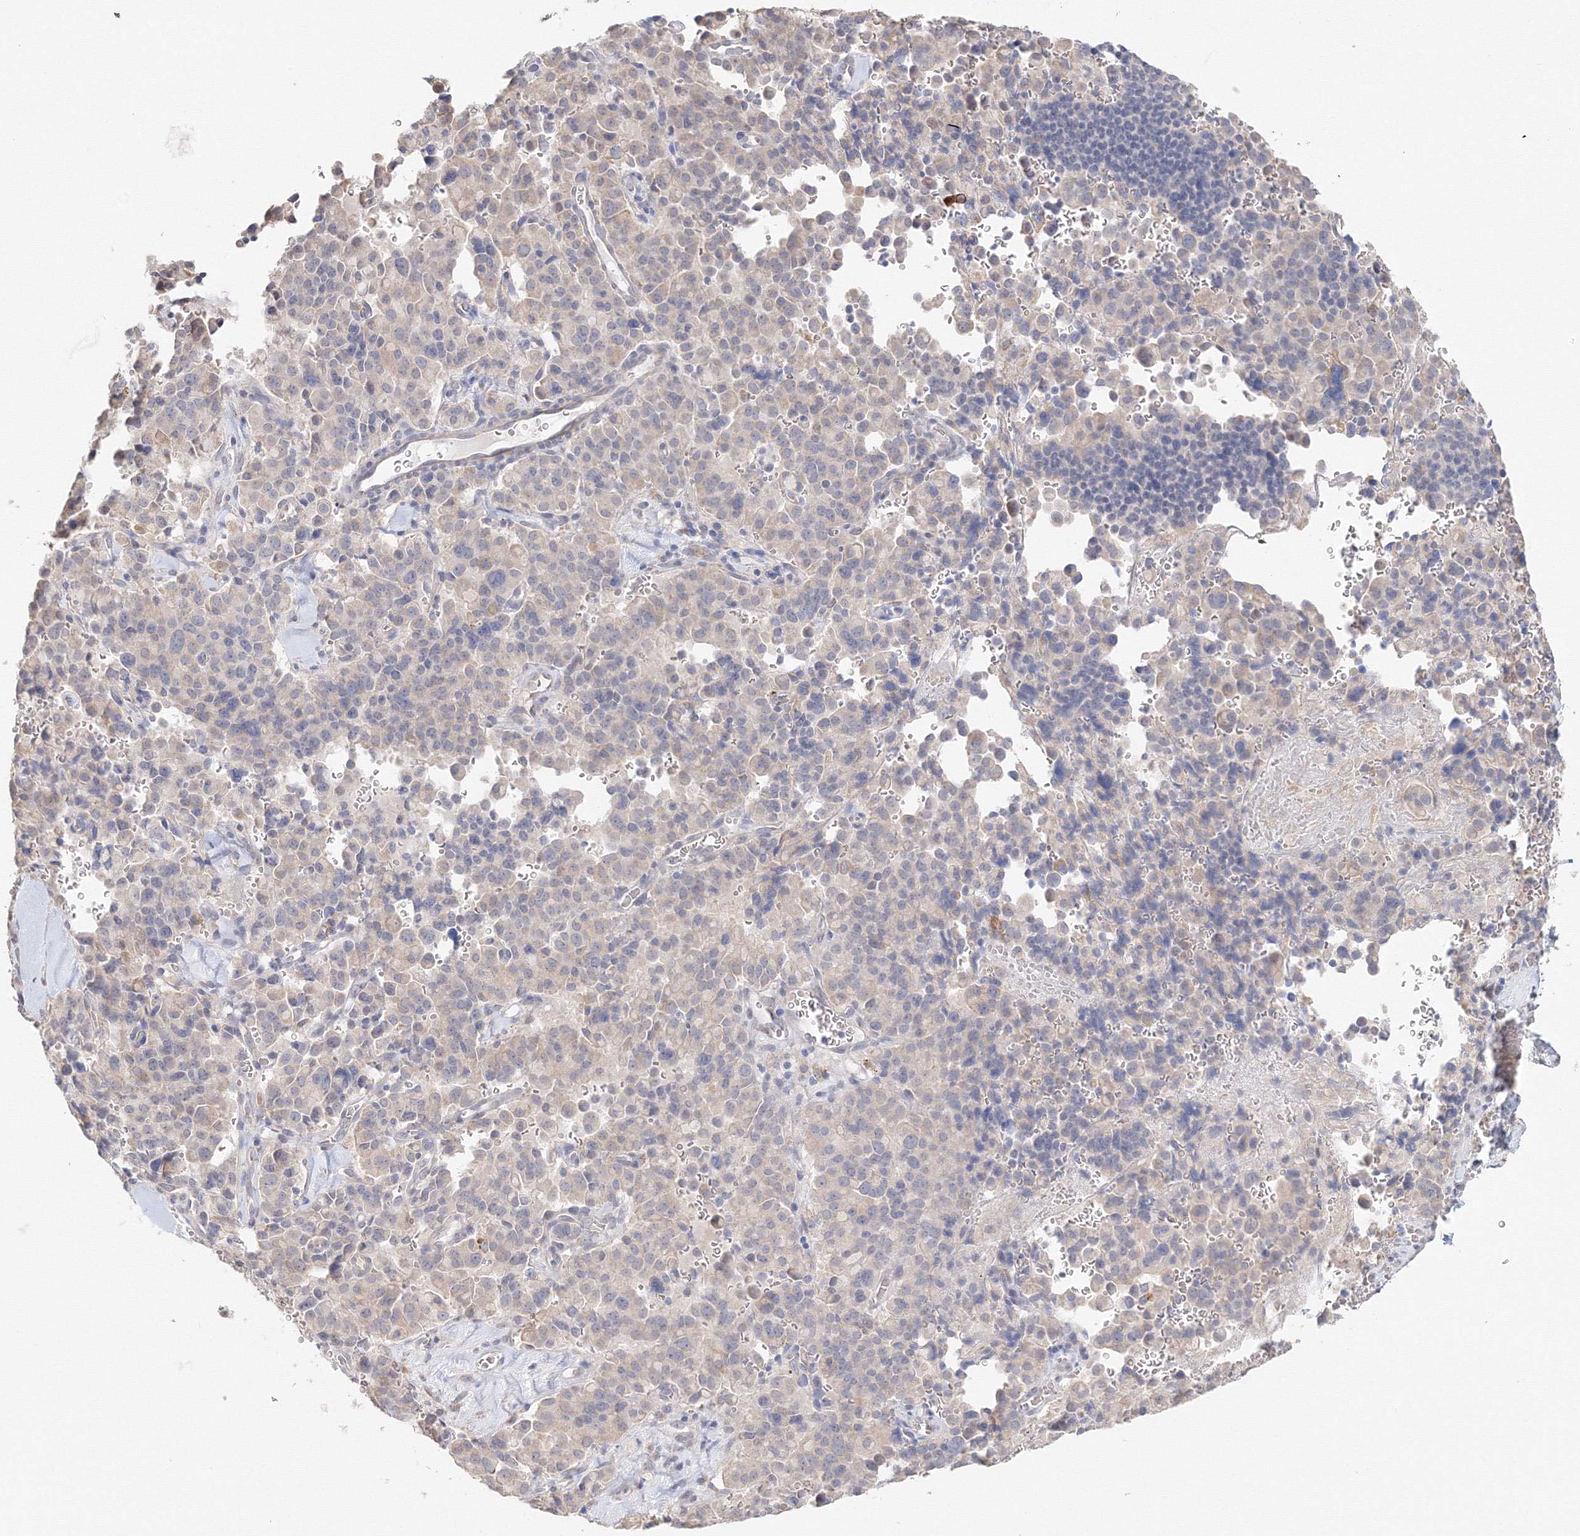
{"staining": {"intensity": "negative", "quantity": "none", "location": "none"}, "tissue": "pancreatic cancer", "cell_type": "Tumor cells", "image_type": "cancer", "snomed": [{"axis": "morphology", "description": "Adenocarcinoma, NOS"}, {"axis": "topography", "description": "Pancreas"}], "caption": "Immunohistochemistry histopathology image of neoplastic tissue: adenocarcinoma (pancreatic) stained with DAB (3,3'-diaminobenzidine) exhibits no significant protein staining in tumor cells.", "gene": "DHRS12", "patient": {"sex": "male", "age": 65}}